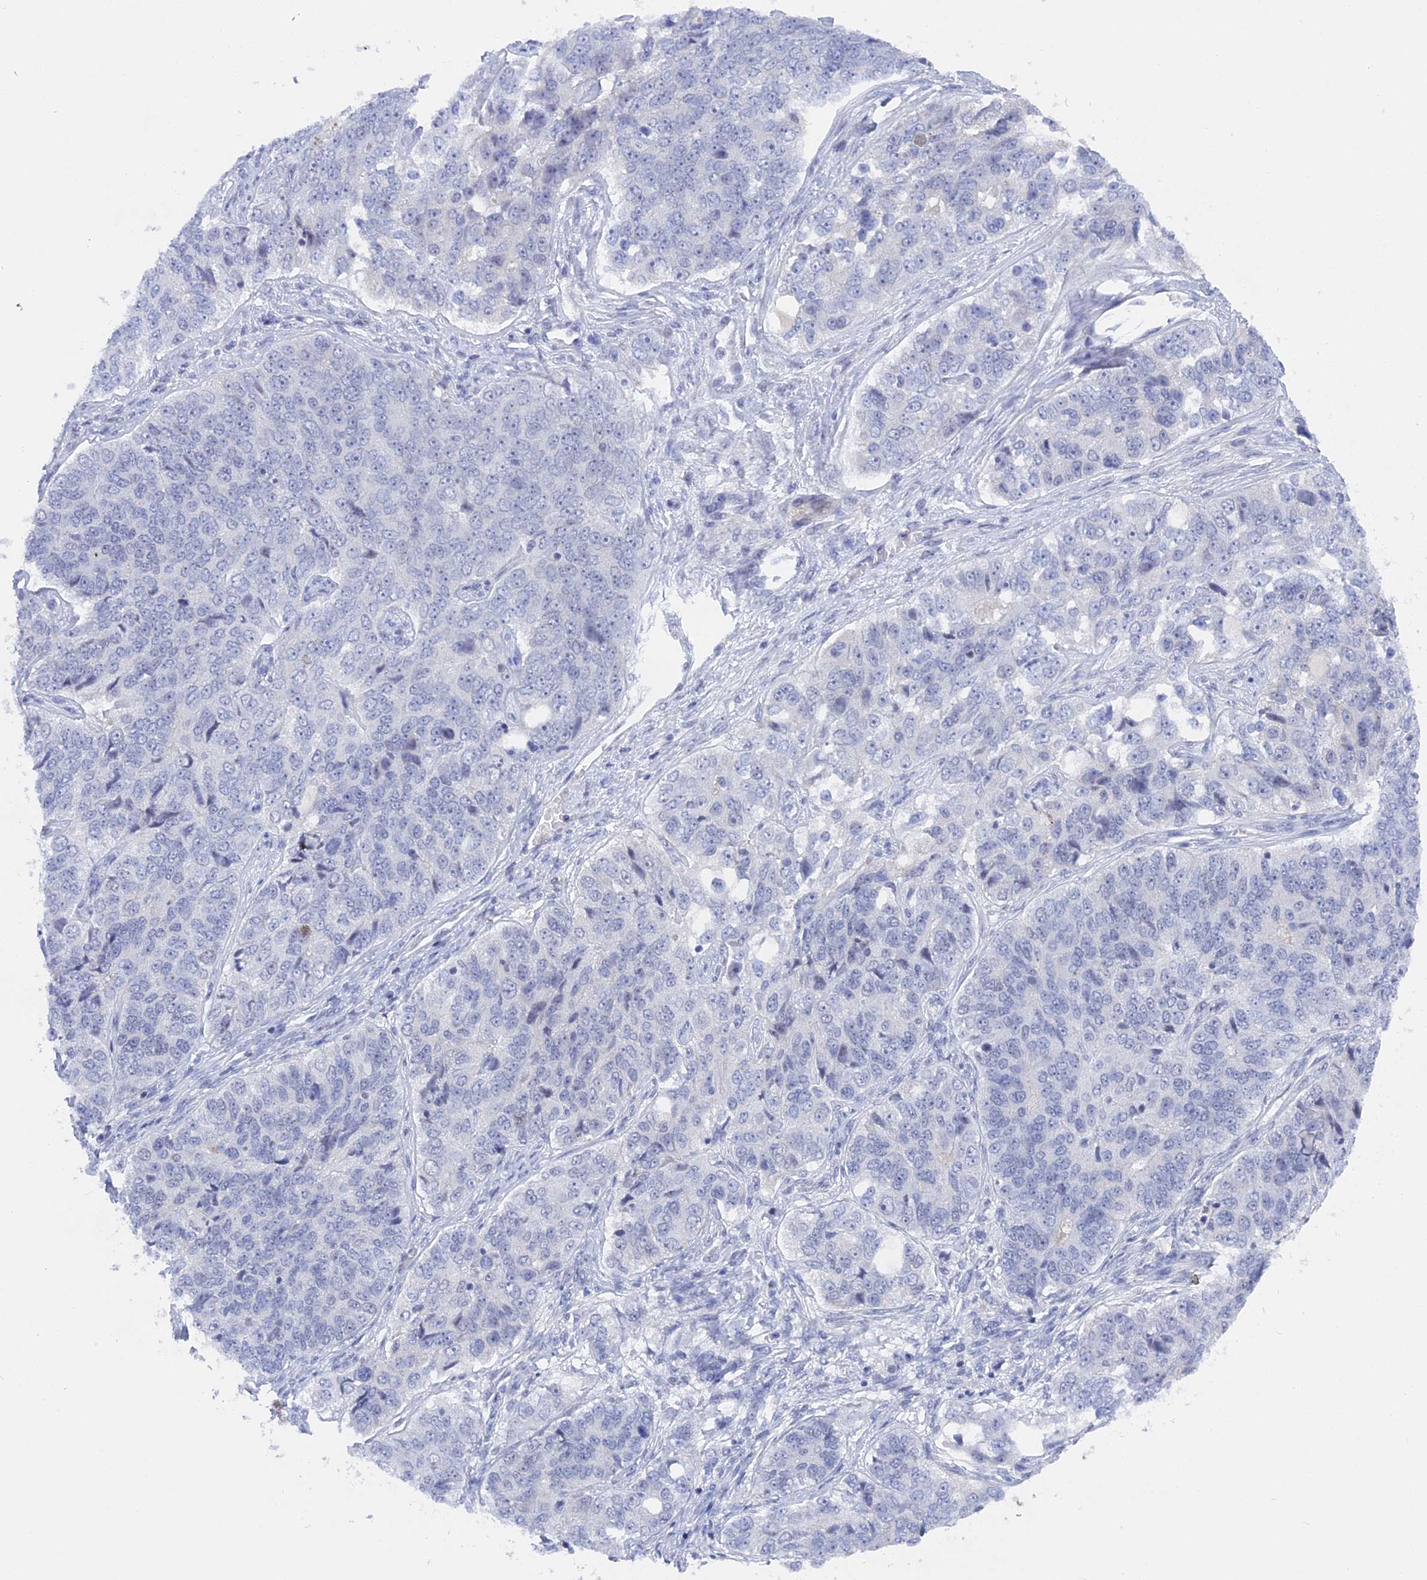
{"staining": {"intensity": "negative", "quantity": "none", "location": "none"}, "tissue": "ovarian cancer", "cell_type": "Tumor cells", "image_type": "cancer", "snomed": [{"axis": "morphology", "description": "Carcinoma, endometroid"}, {"axis": "topography", "description": "Ovary"}], "caption": "Tumor cells show no significant protein positivity in endometroid carcinoma (ovarian).", "gene": "BRD2", "patient": {"sex": "female", "age": 51}}